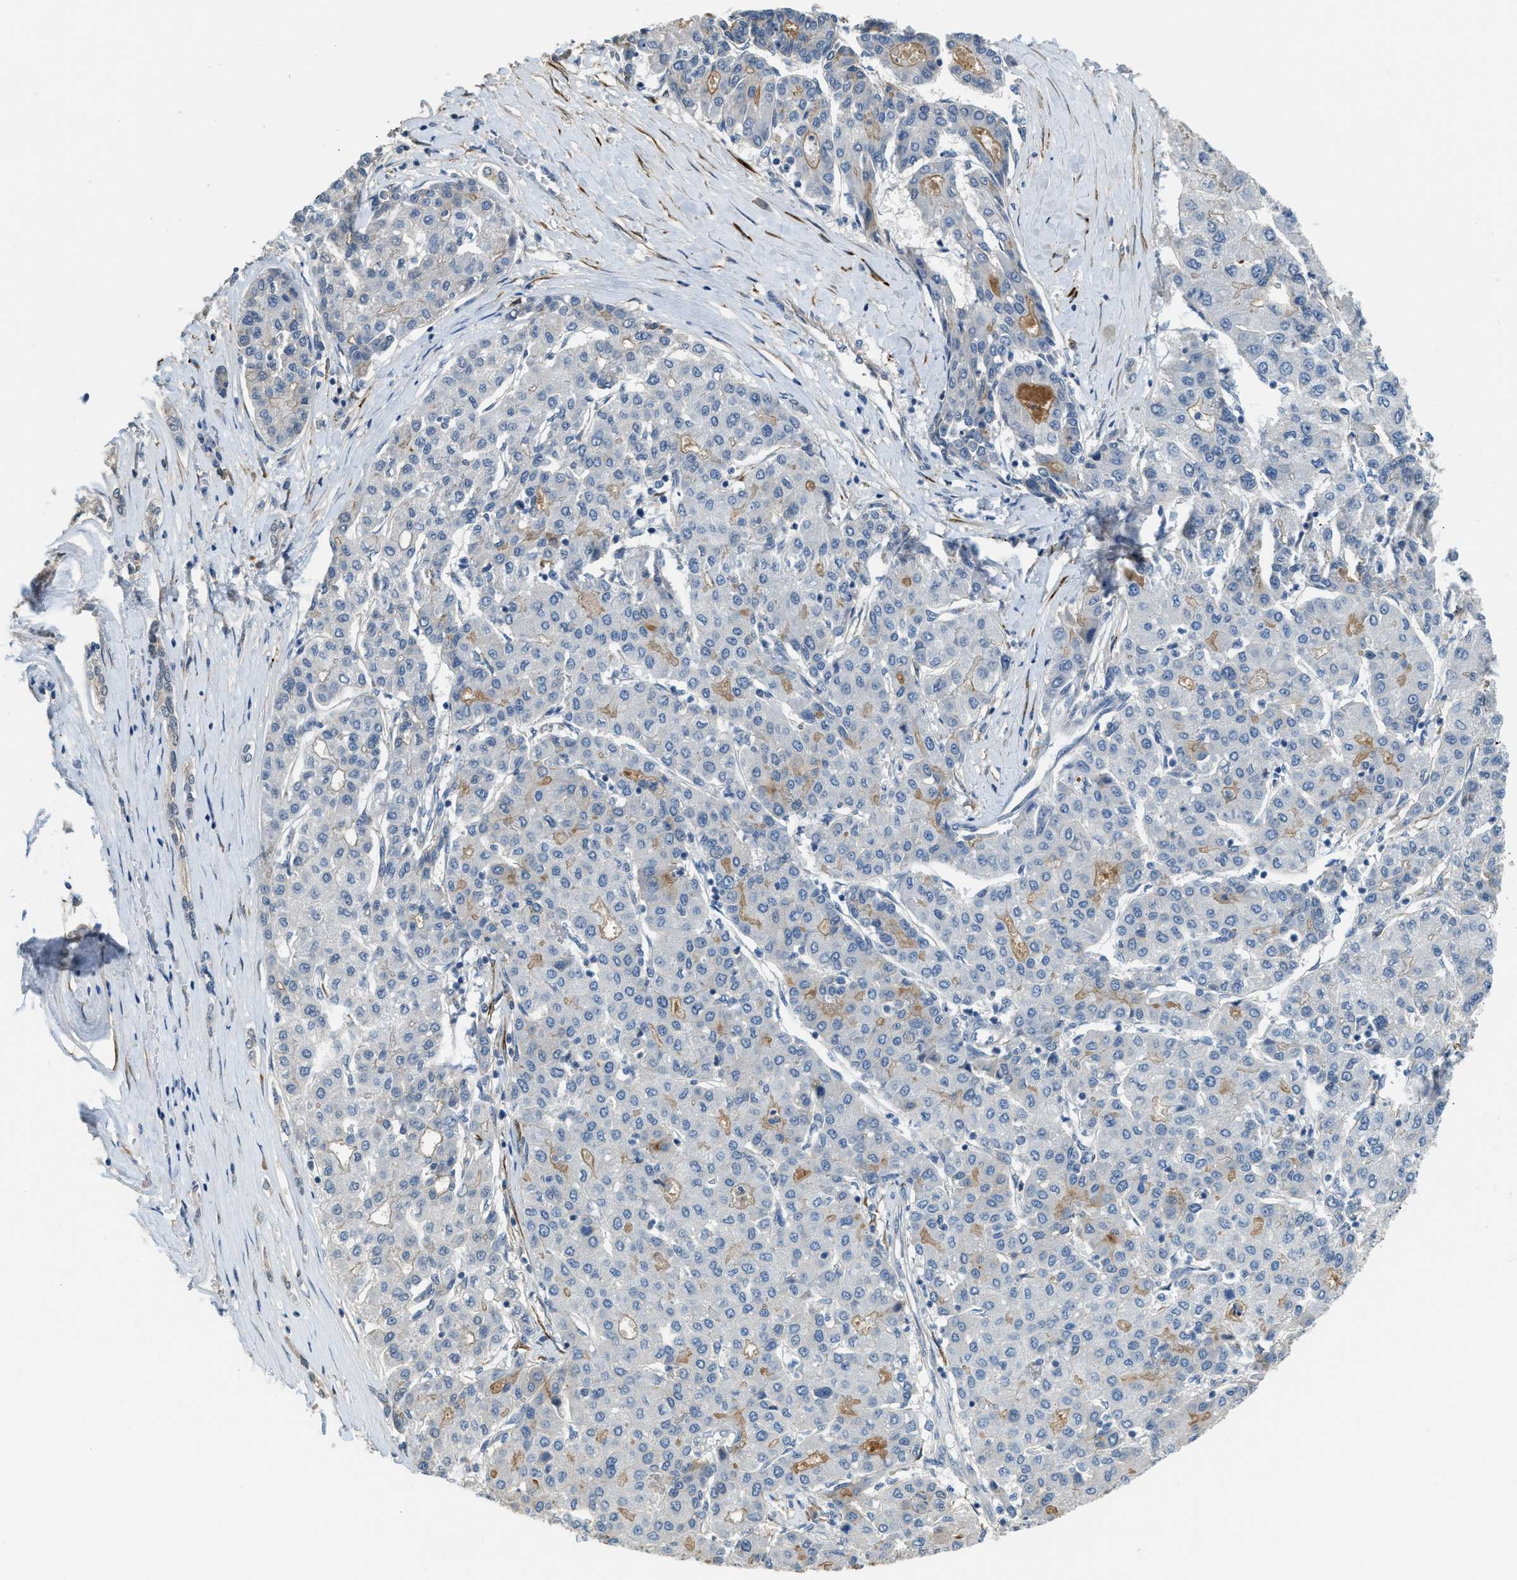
{"staining": {"intensity": "negative", "quantity": "none", "location": "none"}, "tissue": "liver cancer", "cell_type": "Tumor cells", "image_type": "cancer", "snomed": [{"axis": "morphology", "description": "Carcinoma, Hepatocellular, NOS"}, {"axis": "topography", "description": "Liver"}], "caption": "DAB immunohistochemical staining of liver cancer (hepatocellular carcinoma) exhibits no significant positivity in tumor cells.", "gene": "TMEM154", "patient": {"sex": "male", "age": 65}}